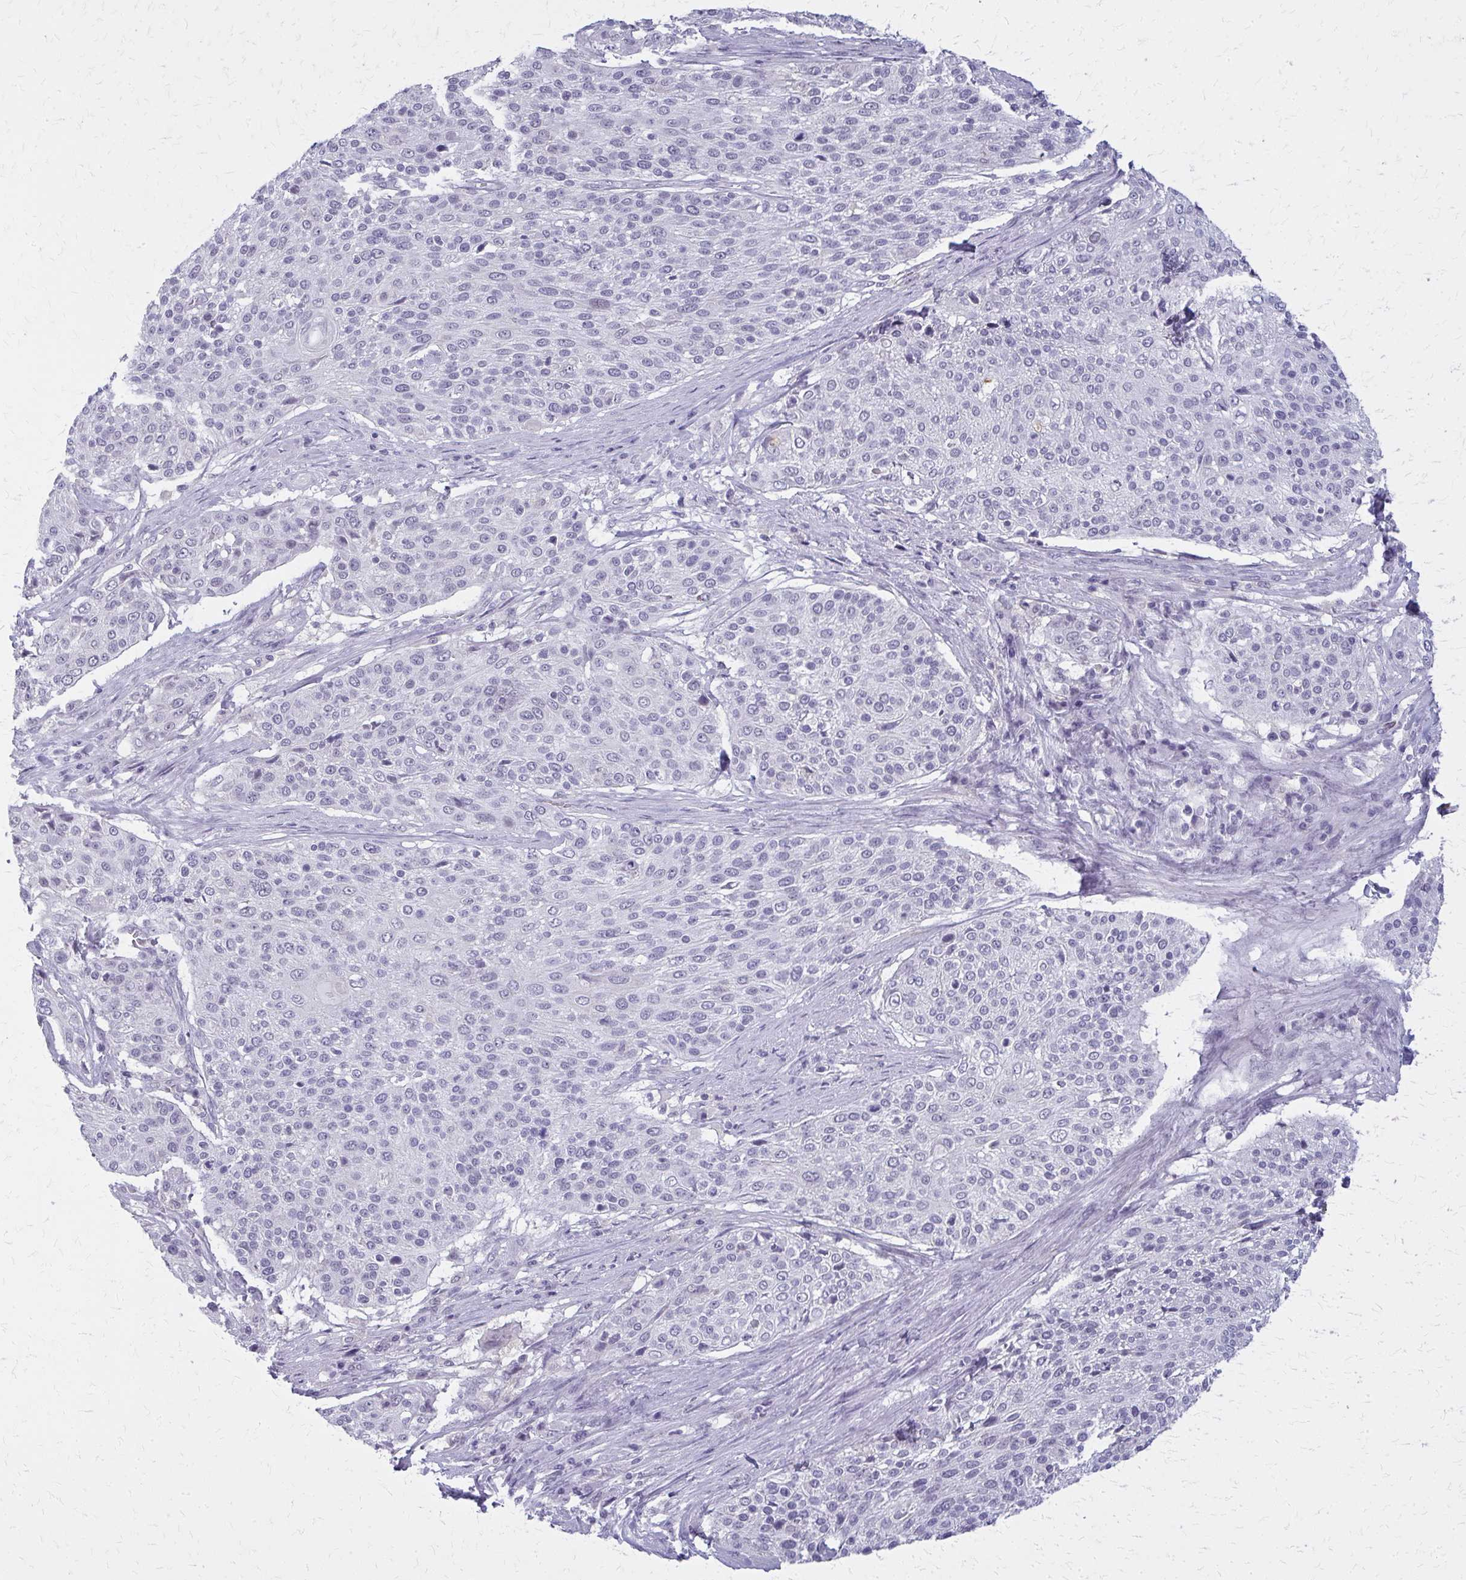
{"staining": {"intensity": "negative", "quantity": "none", "location": "none"}, "tissue": "cervical cancer", "cell_type": "Tumor cells", "image_type": "cancer", "snomed": [{"axis": "morphology", "description": "Squamous cell carcinoma, NOS"}, {"axis": "topography", "description": "Cervix"}], "caption": "The image shows no significant positivity in tumor cells of squamous cell carcinoma (cervical).", "gene": "CASQ2", "patient": {"sex": "female", "age": 31}}